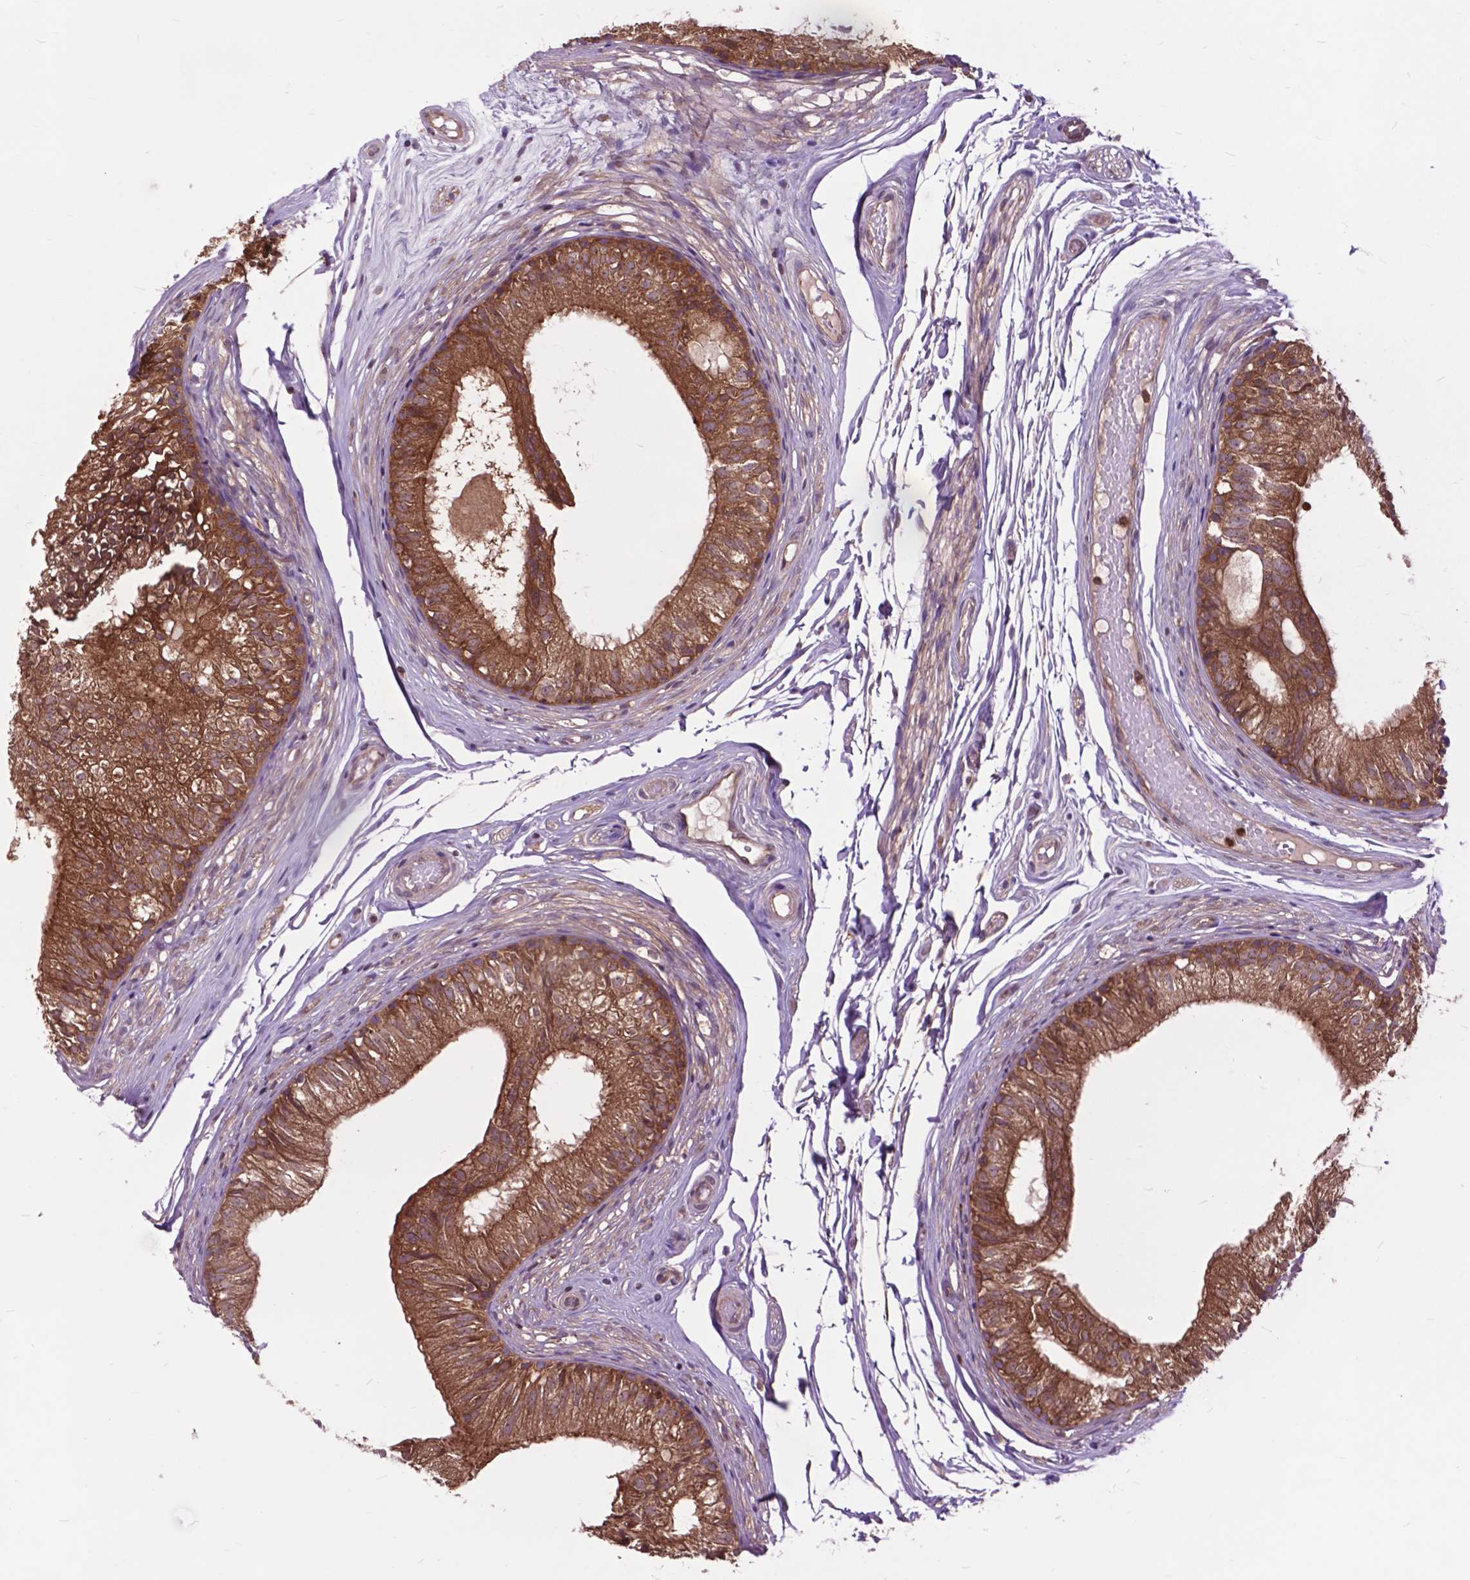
{"staining": {"intensity": "moderate", "quantity": ">75%", "location": "cytoplasmic/membranous"}, "tissue": "epididymis", "cell_type": "Glandular cells", "image_type": "normal", "snomed": [{"axis": "morphology", "description": "Normal tissue, NOS"}, {"axis": "topography", "description": "Epididymis"}], "caption": "Human epididymis stained for a protein (brown) displays moderate cytoplasmic/membranous positive staining in approximately >75% of glandular cells.", "gene": "ARAF", "patient": {"sex": "male", "age": 29}}